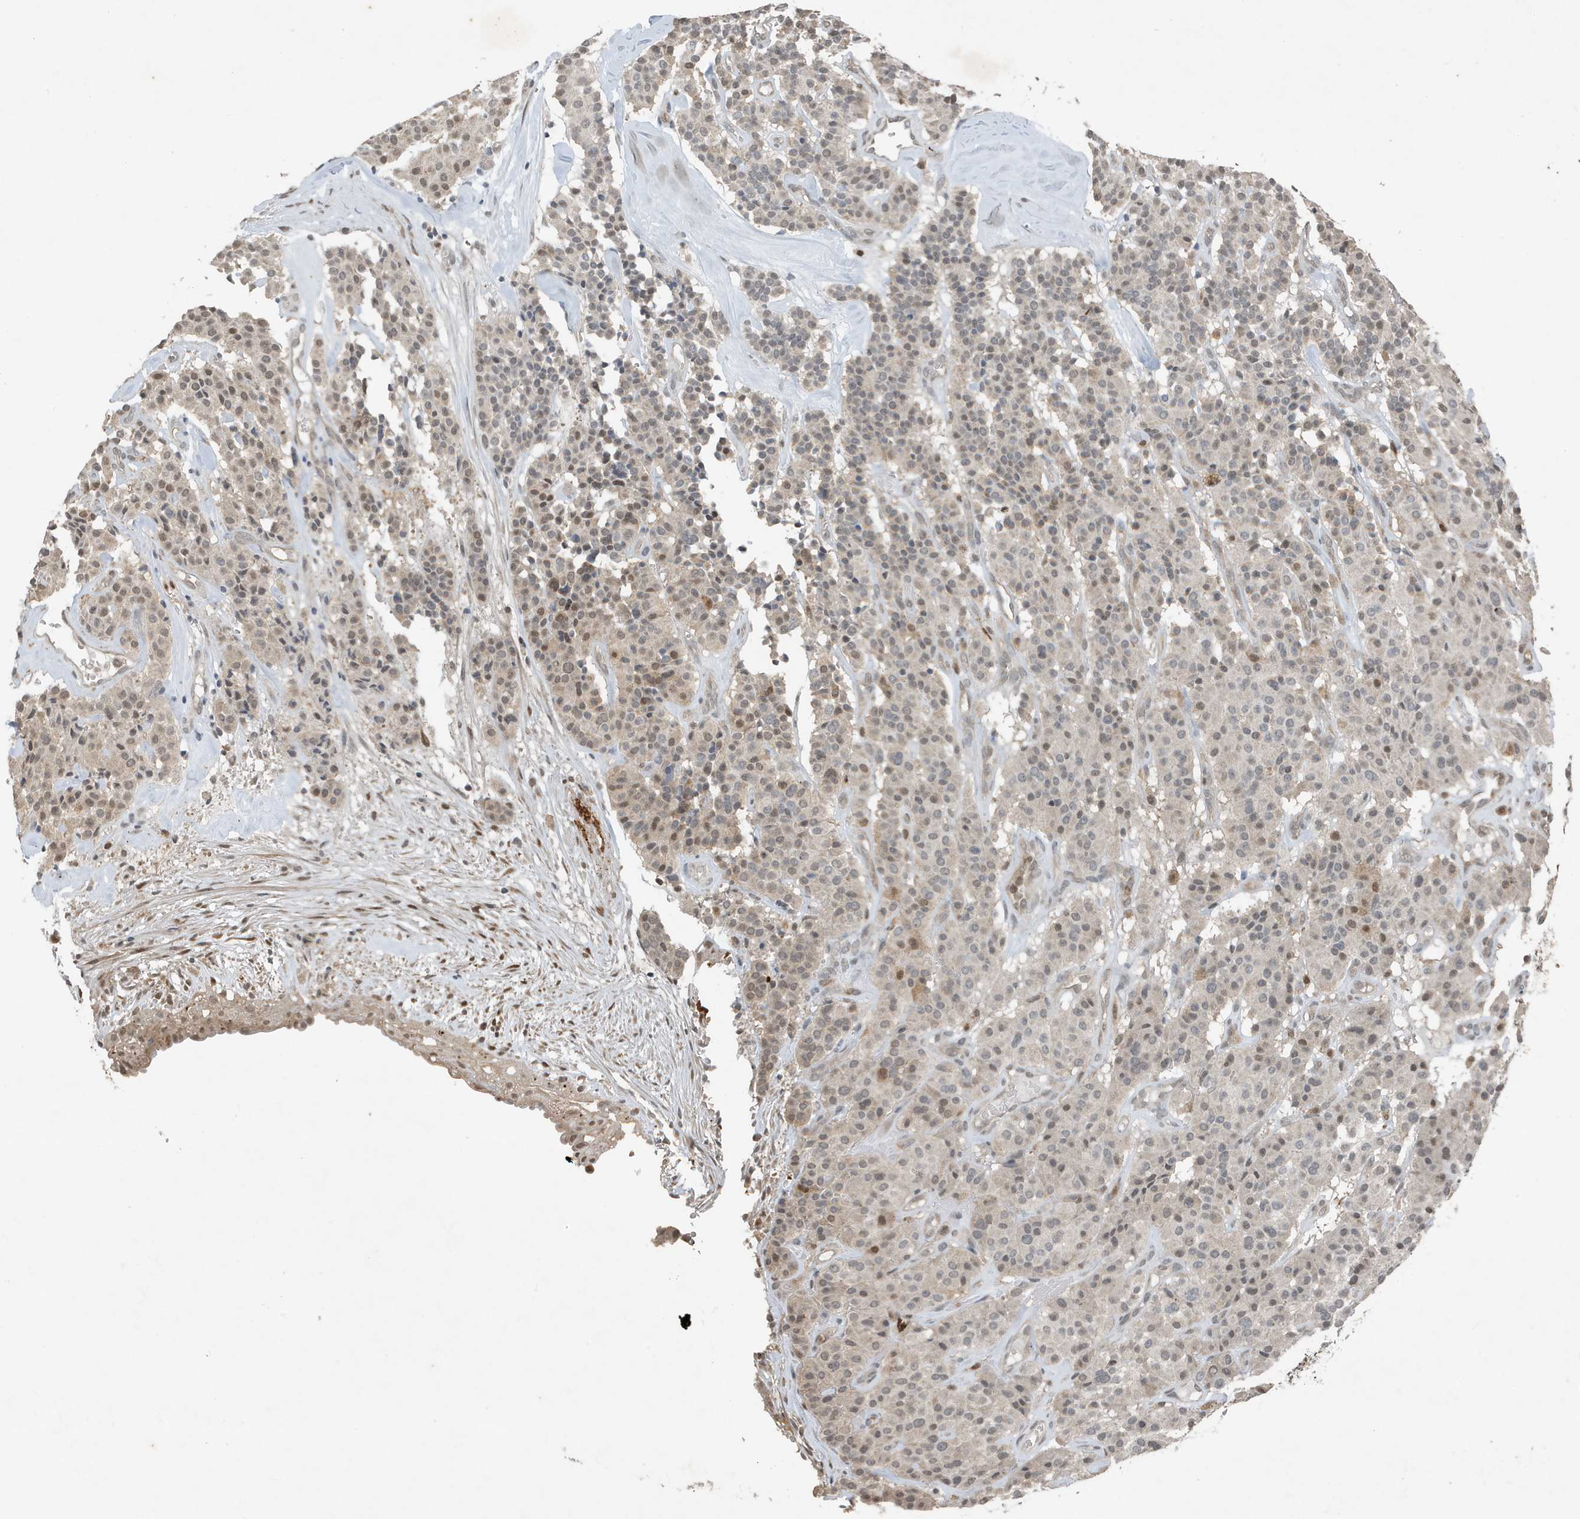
{"staining": {"intensity": "weak", "quantity": "25%-75%", "location": "nuclear"}, "tissue": "carcinoid", "cell_type": "Tumor cells", "image_type": "cancer", "snomed": [{"axis": "morphology", "description": "Carcinoid, malignant, NOS"}, {"axis": "topography", "description": "Lung"}], "caption": "A high-resolution image shows immunohistochemistry (IHC) staining of carcinoid, which demonstrates weak nuclear positivity in about 25%-75% of tumor cells.", "gene": "HSPA1A", "patient": {"sex": "male", "age": 30}}